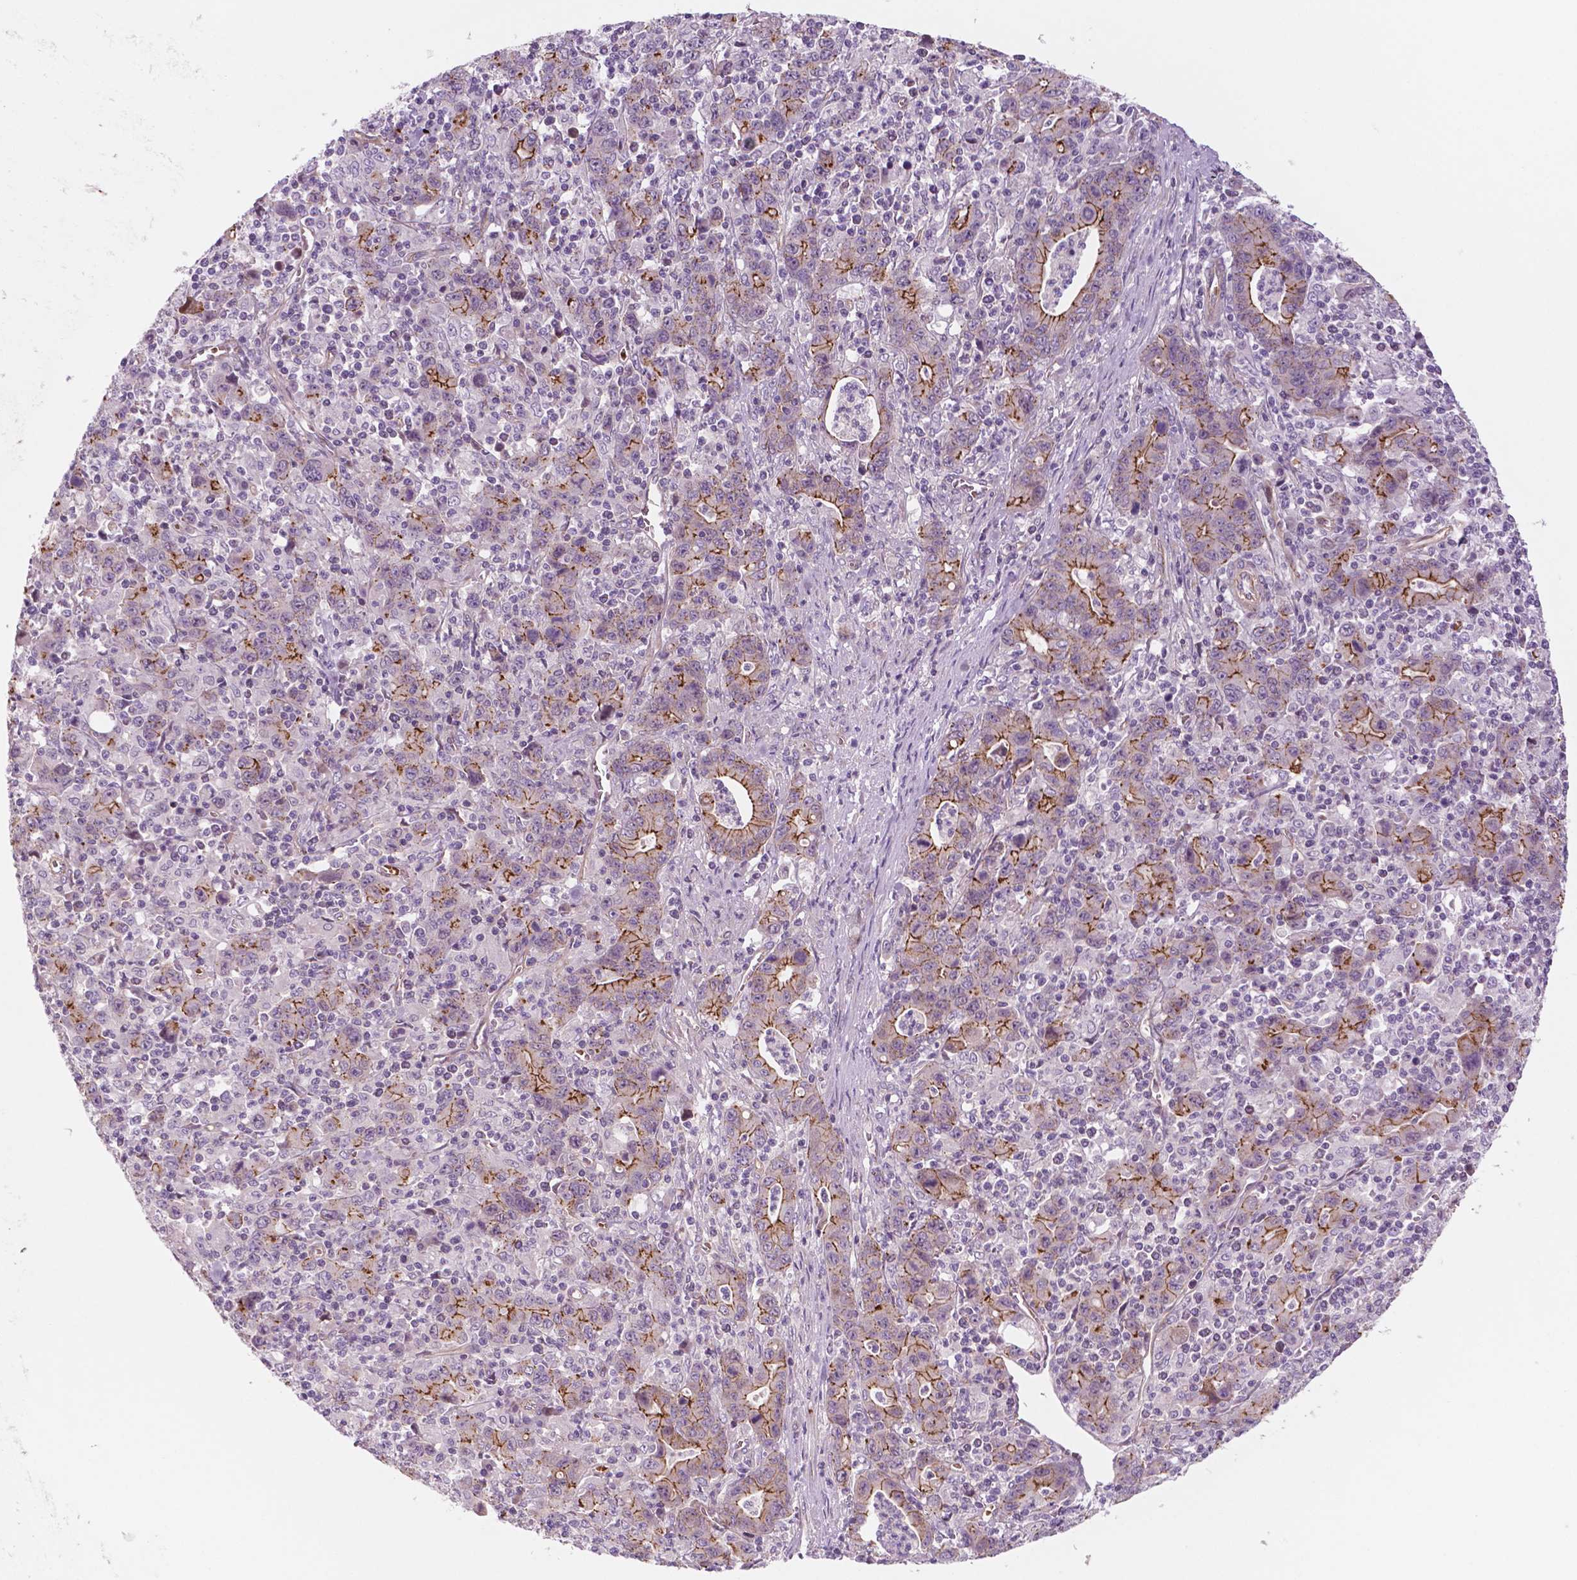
{"staining": {"intensity": "moderate", "quantity": "<25%", "location": "cytoplasmic/membranous"}, "tissue": "stomach cancer", "cell_type": "Tumor cells", "image_type": "cancer", "snomed": [{"axis": "morphology", "description": "Adenocarcinoma, NOS"}, {"axis": "topography", "description": "Stomach, upper"}], "caption": "Stomach adenocarcinoma stained with IHC reveals moderate cytoplasmic/membranous staining in approximately <25% of tumor cells. (Stains: DAB in brown, nuclei in blue, Microscopy: brightfield microscopy at high magnification).", "gene": "RND3", "patient": {"sex": "male", "age": 69}}